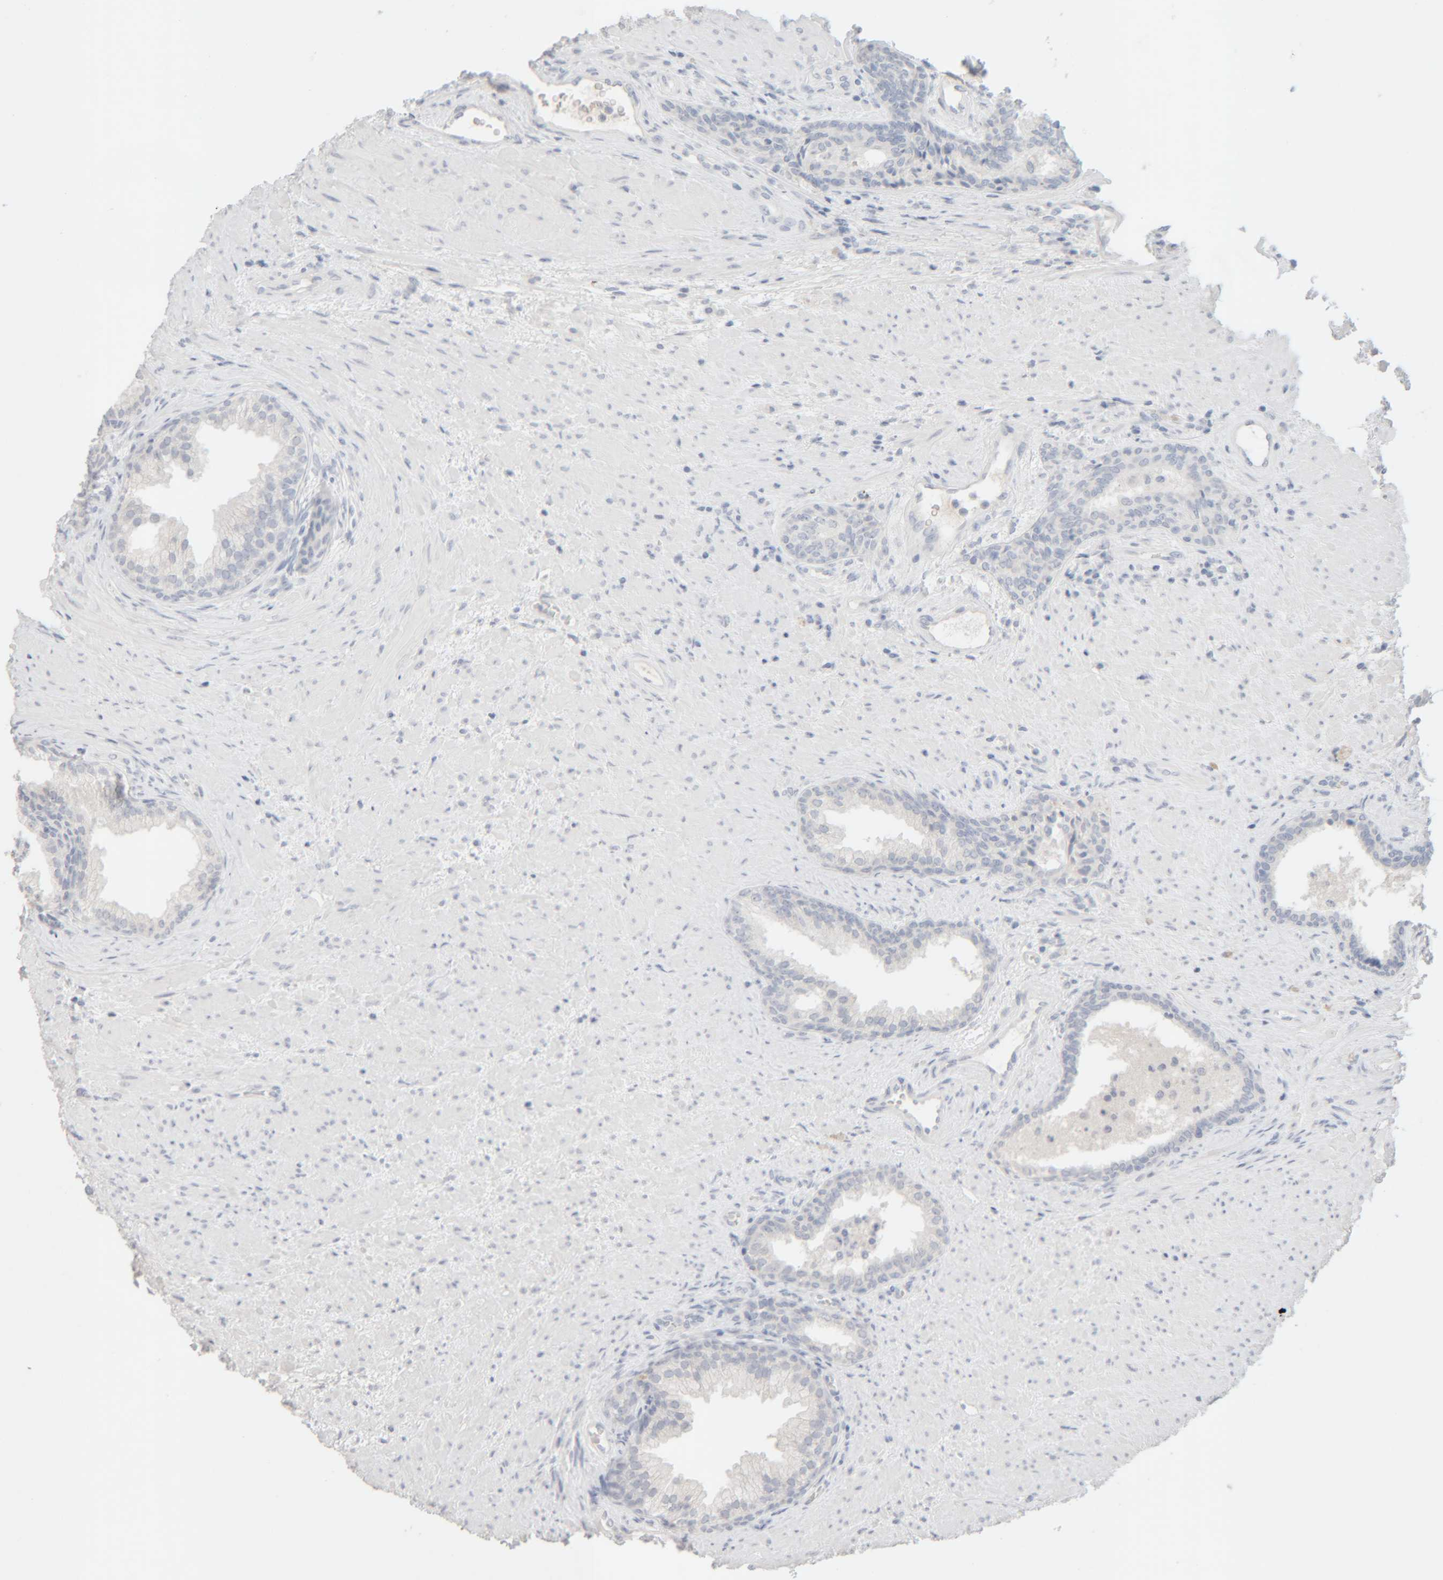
{"staining": {"intensity": "negative", "quantity": "none", "location": "none"}, "tissue": "prostate", "cell_type": "Glandular cells", "image_type": "normal", "snomed": [{"axis": "morphology", "description": "Normal tissue, NOS"}, {"axis": "topography", "description": "Prostate"}], "caption": "DAB (3,3'-diaminobenzidine) immunohistochemical staining of unremarkable human prostate shows no significant positivity in glandular cells. The staining is performed using DAB (3,3'-diaminobenzidine) brown chromogen with nuclei counter-stained in using hematoxylin.", "gene": "RIDA", "patient": {"sex": "male", "age": 76}}